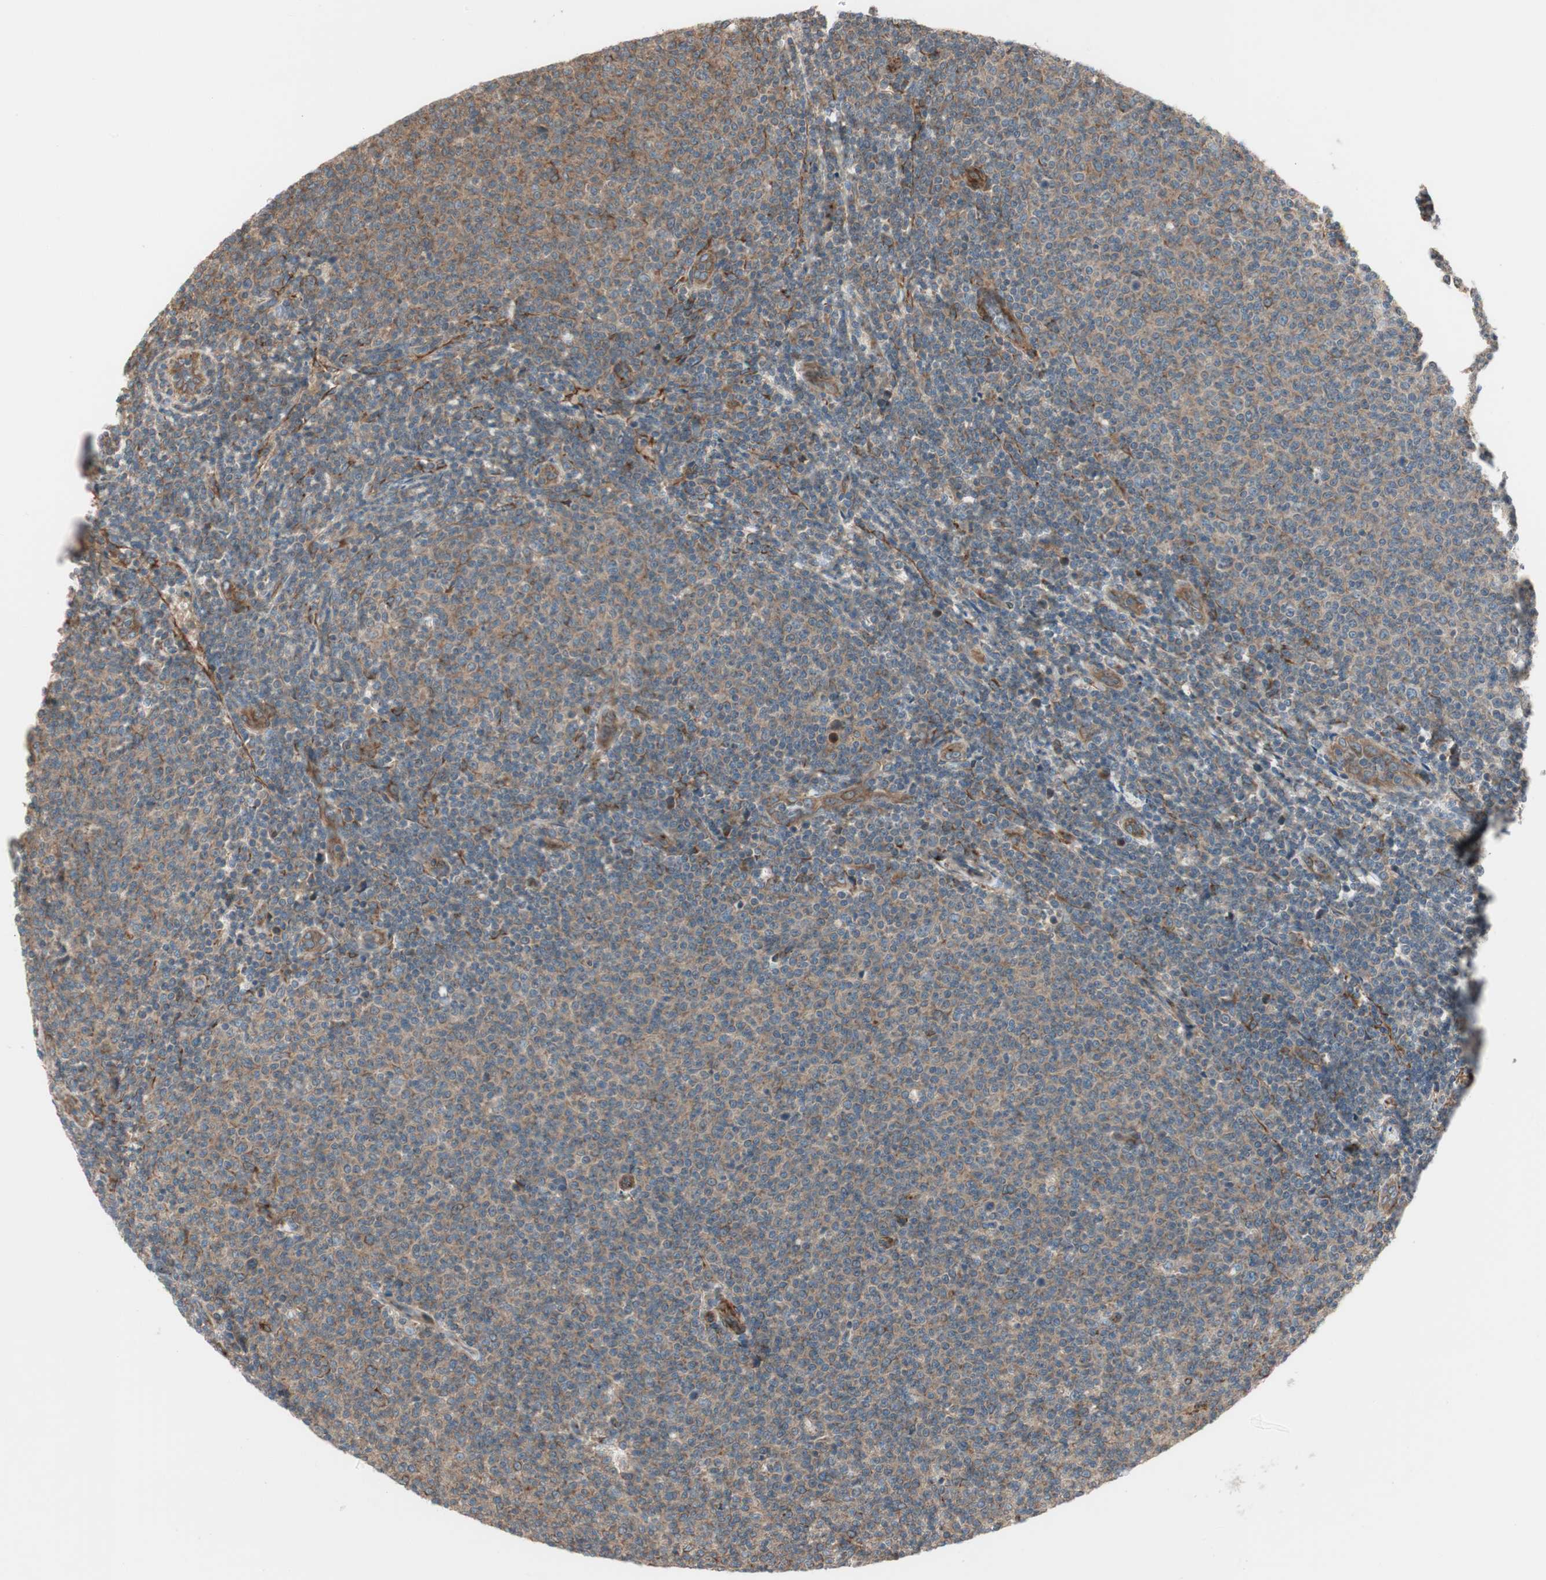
{"staining": {"intensity": "weak", "quantity": ">75%", "location": "cytoplasmic/membranous"}, "tissue": "lymphoma", "cell_type": "Tumor cells", "image_type": "cancer", "snomed": [{"axis": "morphology", "description": "Malignant lymphoma, non-Hodgkin's type, Low grade"}, {"axis": "topography", "description": "Lymph node"}], "caption": "This histopathology image demonstrates IHC staining of lymphoma, with low weak cytoplasmic/membranous positivity in approximately >75% of tumor cells.", "gene": "PRKG1", "patient": {"sex": "male", "age": 66}}